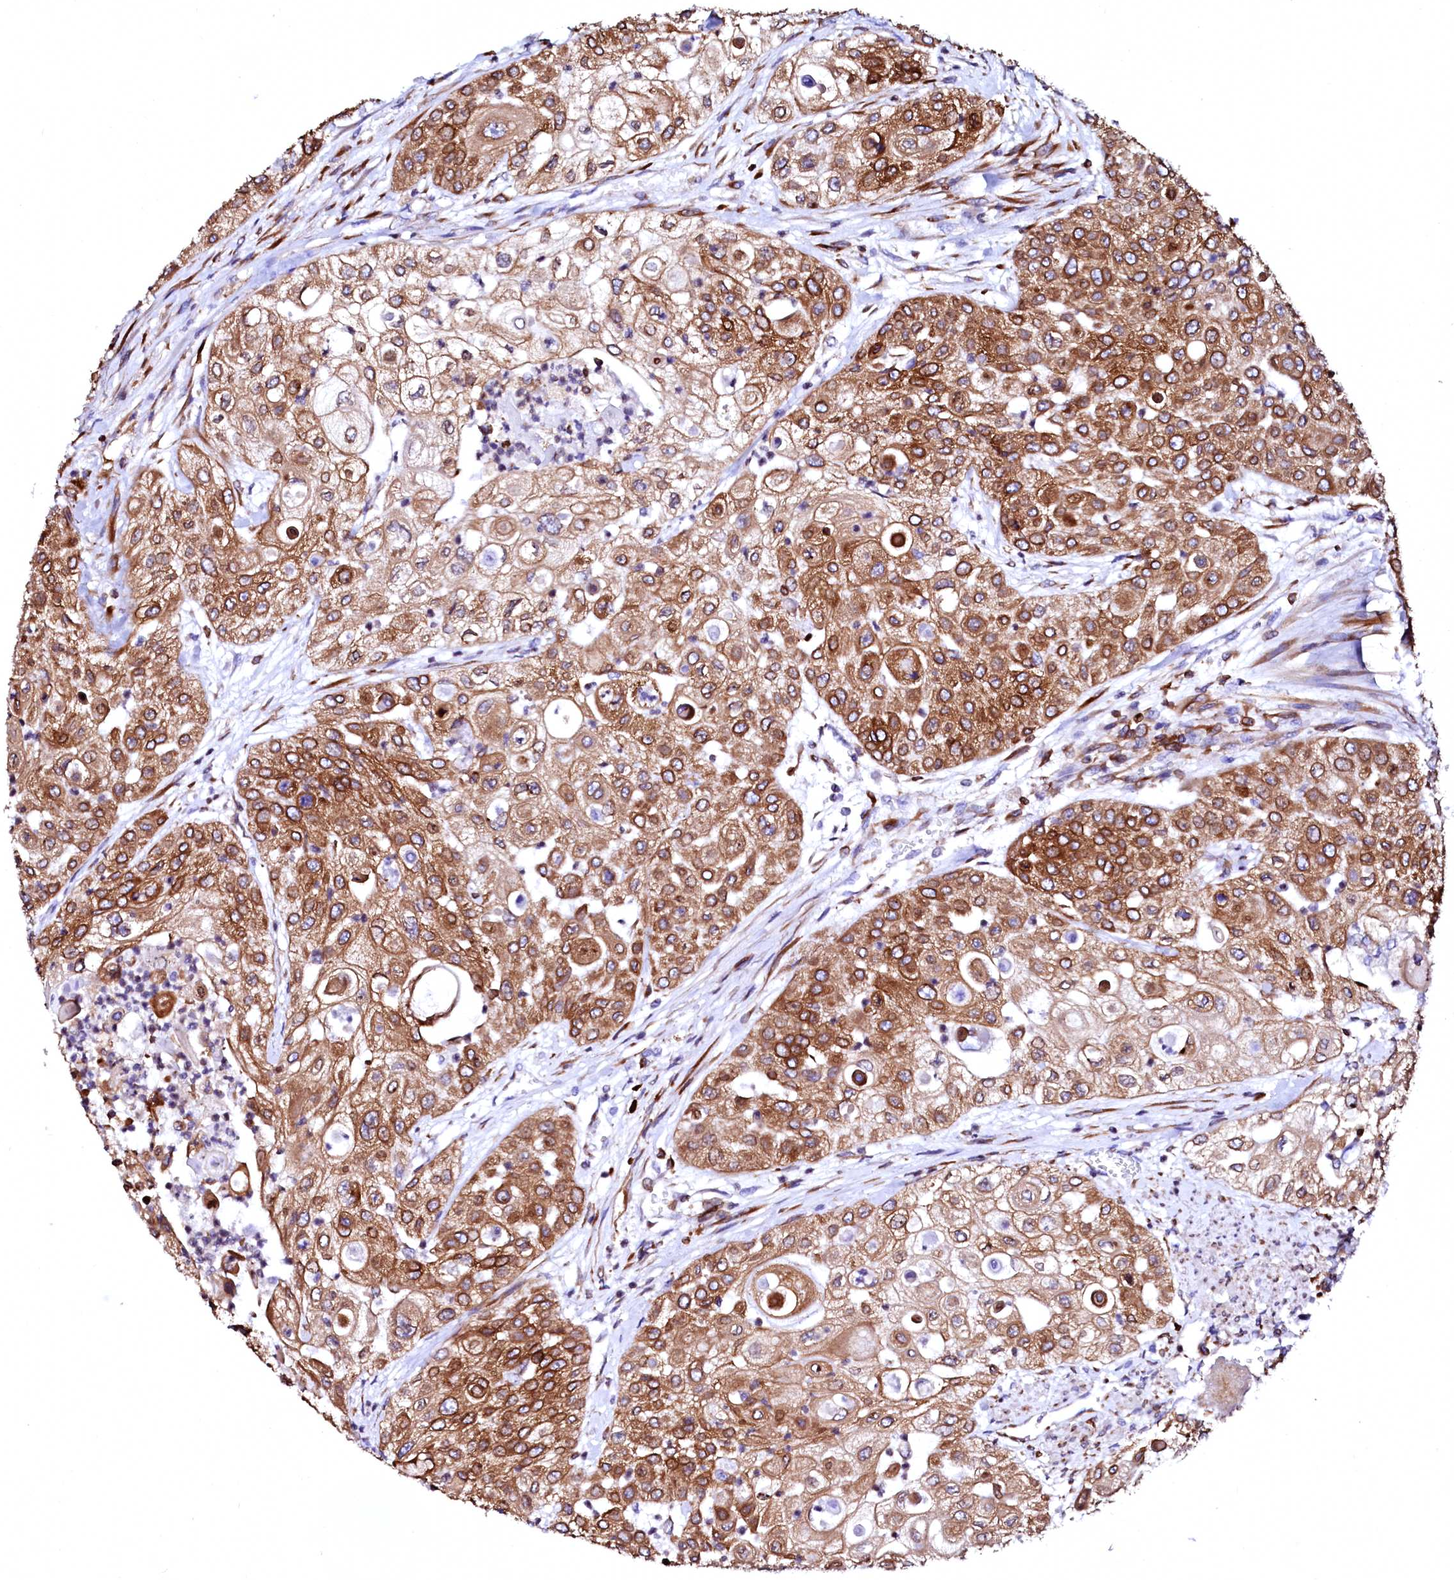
{"staining": {"intensity": "strong", "quantity": ">75%", "location": "cytoplasmic/membranous"}, "tissue": "urothelial cancer", "cell_type": "Tumor cells", "image_type": "cancer", "snomed": [{"axis": "morphology", "description": "Urothelial carcinoma, High grade"}, {"axis": "topography", "description": "Urinary bladder"}], "caption": "Human urothelial cancer stained with a protein marker shows strong staining in tumor cells.", "gene": "DERL1", "patient": {"sex": "female", "age": 79}}